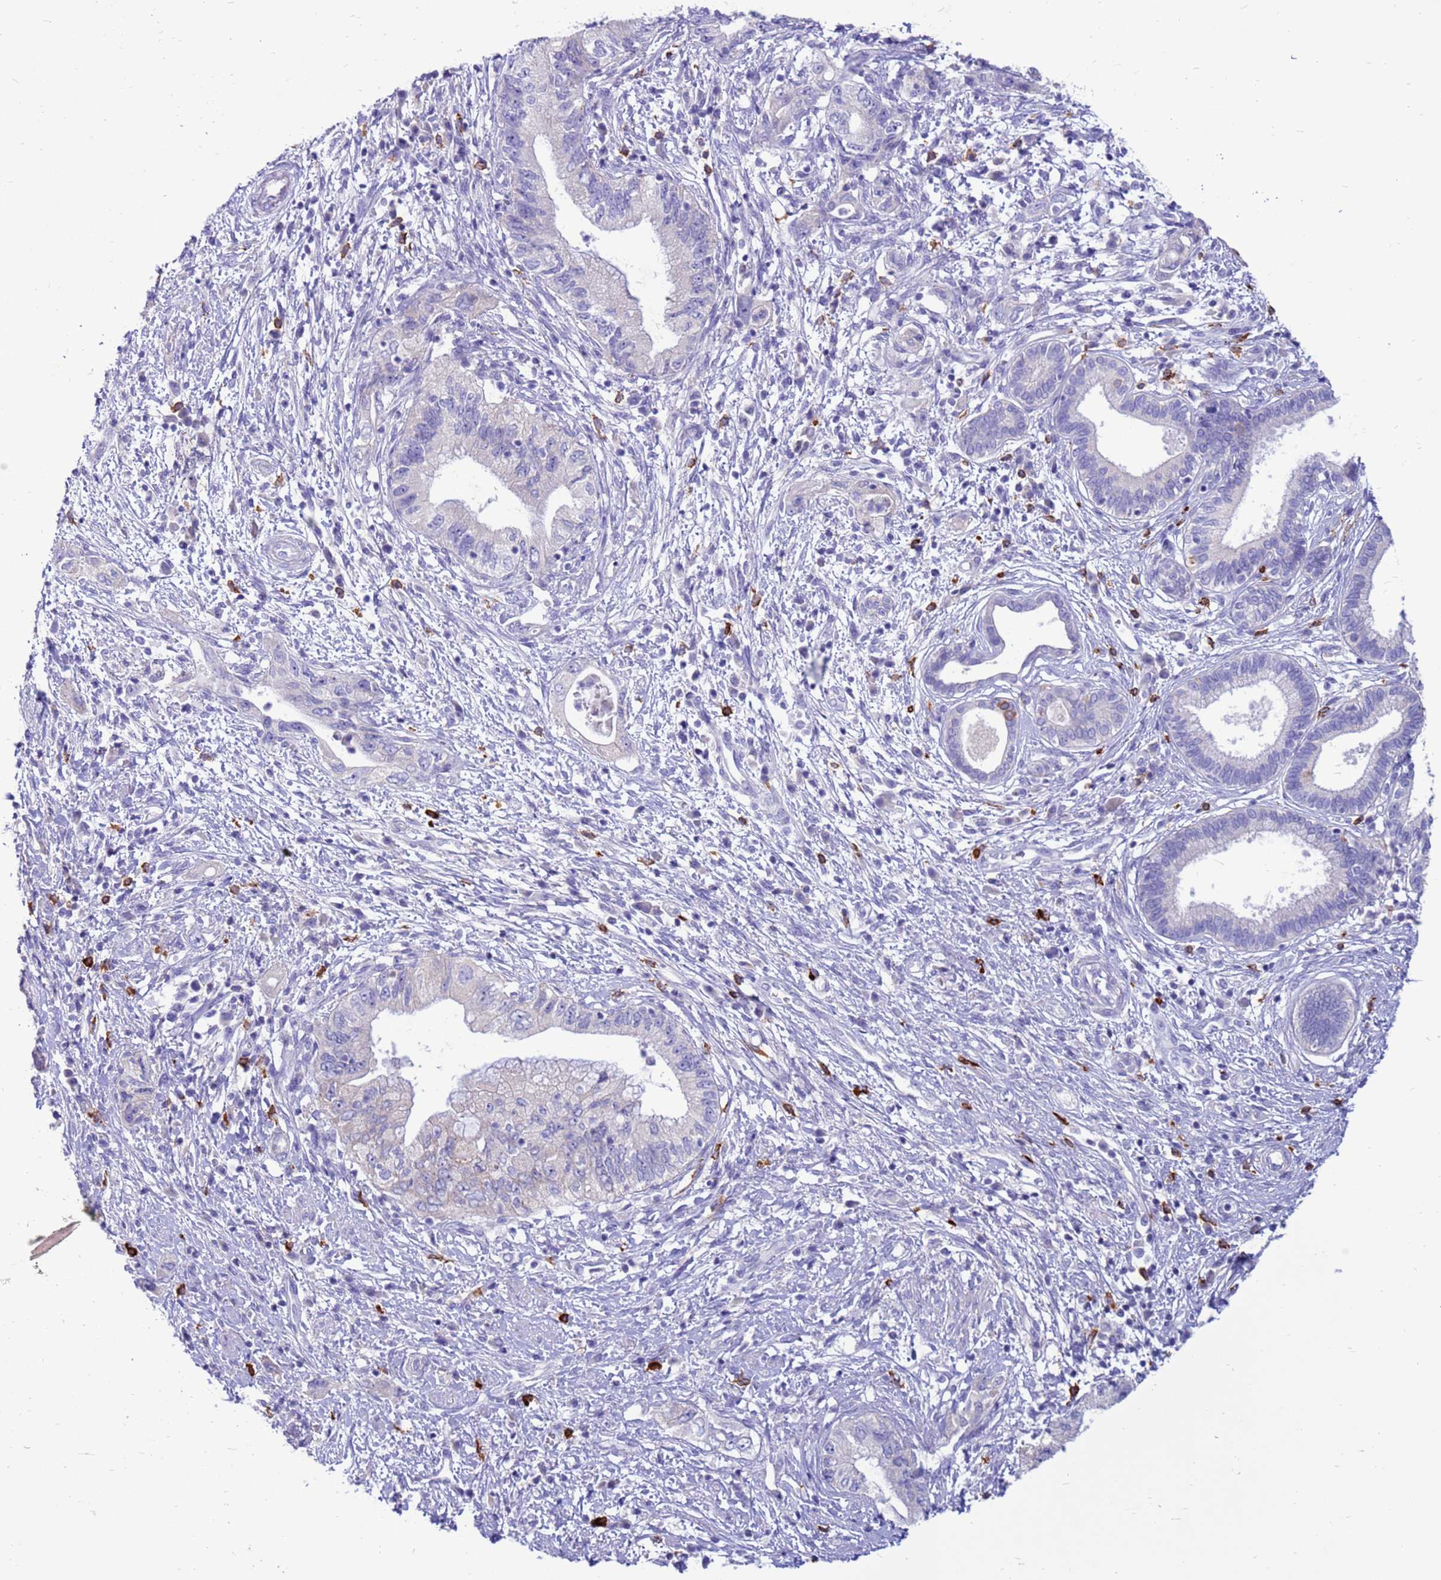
{"staining": {"intensity": "negative", "quantity": "none", "location": "none"}, "tissue": "pancreatic cancer", "cell_type": "Tumor cells", "image_type": "cancer", "snomed": [{"axis": "morphology", "description": "Adenocarcinoma, NOS"}, {"axis": "topography", "description": "Pancreas"}], "caption": "High magnification brightfield microscopy of adenocarcinoma (pancreatic) stained with DAB (3,3'-diaminobenzidine) (brown) and counterstained with hematoxylin (blue): tumor cells show no significant positivity.", "gene": "PDE10A", "patient": {"sex": "female", "age": 73}}